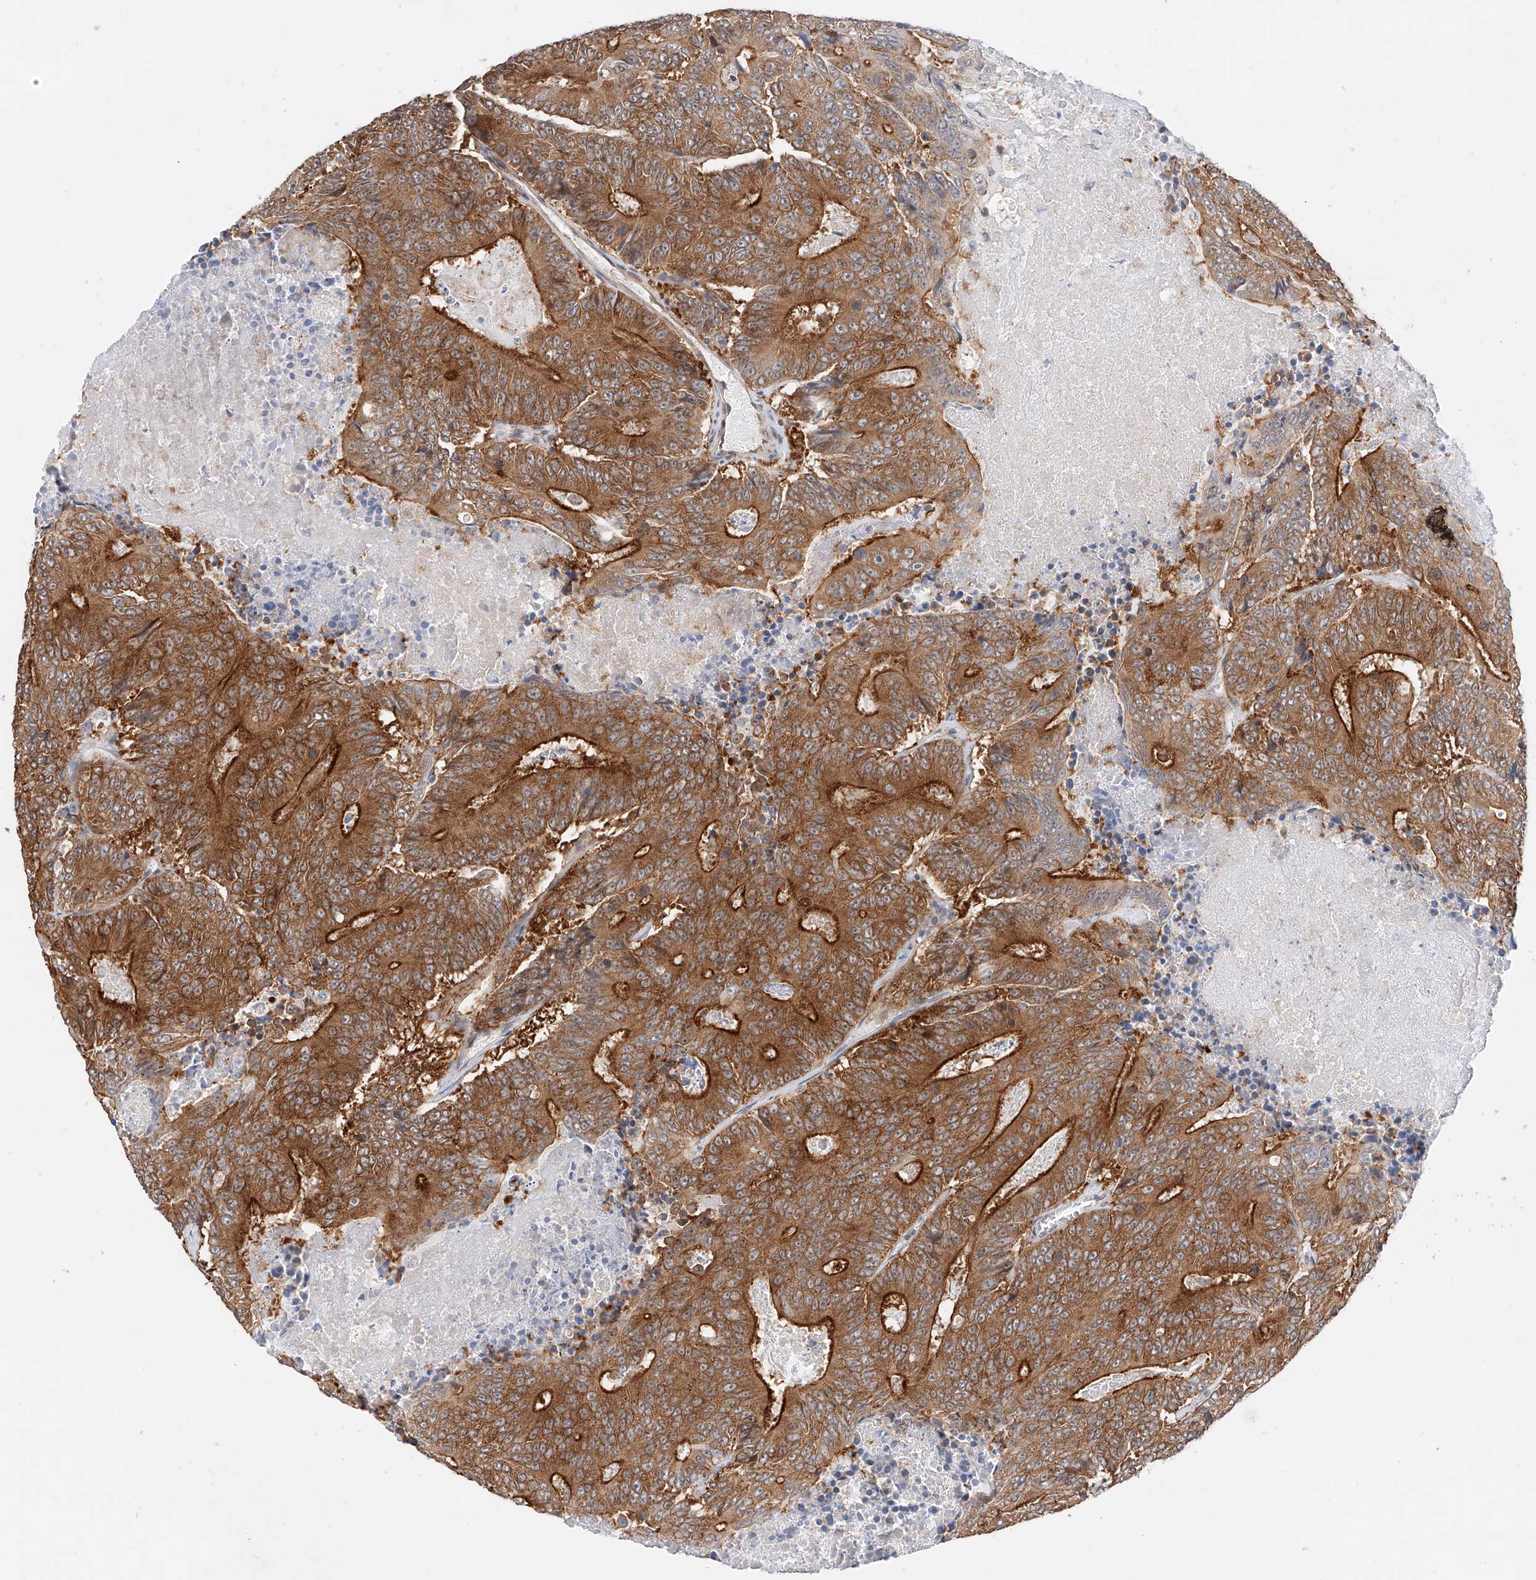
{"staining": {"intensity": "strong", "quantity": ">75%", "location": "cytoplasmic/membranous"}, "tissue": "colorectal cancer", "cell_type": "Tumor cells", "image_type": "cancer", "snomed": [{"axis": "morphology", "description": "Adenocarcinoma, NOS"}, {"axis": "topography", "description": "Colon"}], "caption": "Colorectal adenocarcinoma stained with immunohistochemistry exhibits strong cytoplasmic/membranous positivity in about >75% of tumor cells.", "gene": "CARMIL1", "patient": {"sex": "male", "age": 83}}